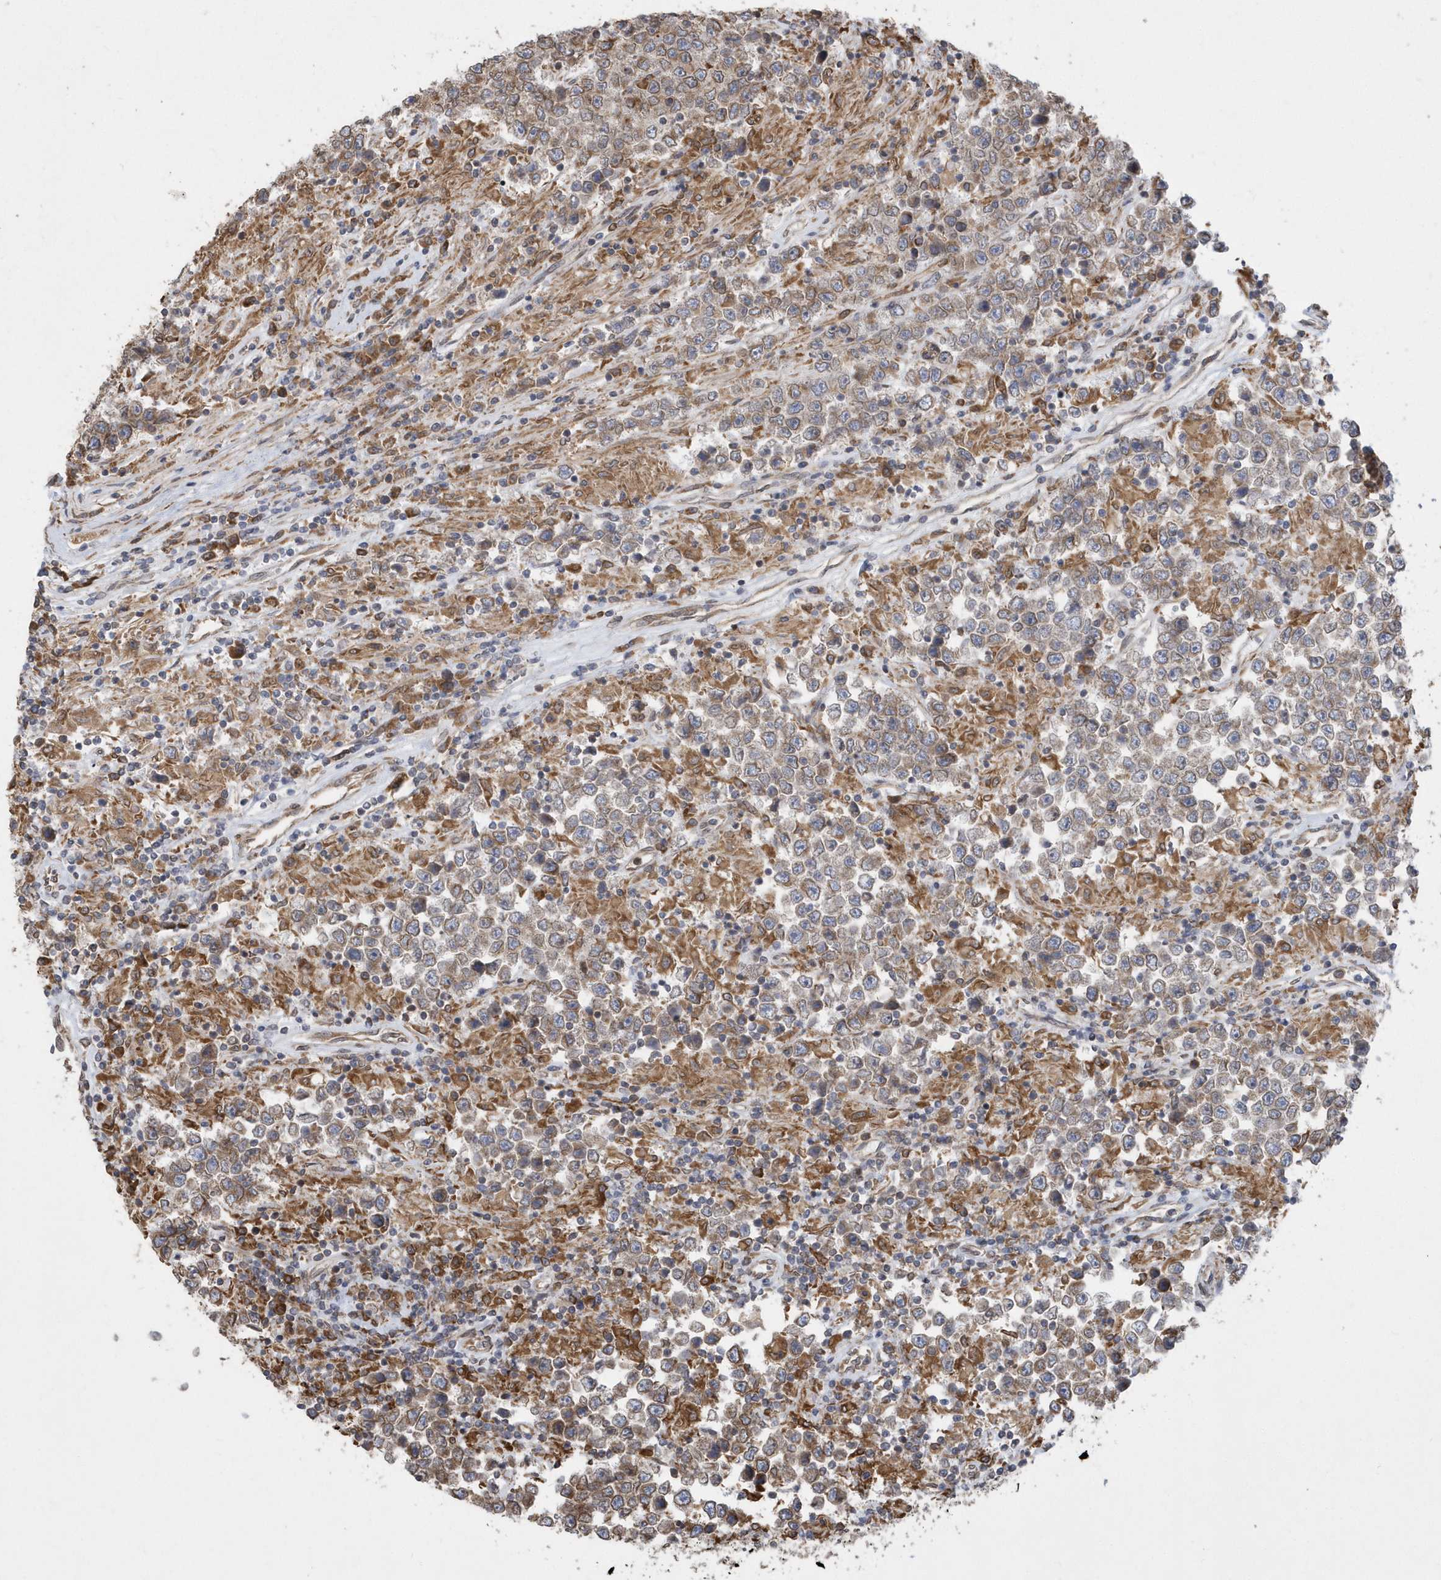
{"staining": {"intensity": "moderate", "quantity": ">75%", "location": "cytoplasmic/membranous"}, "tissue": "testis cancer", "cell_type": "Tumor cells", "image_type": "cancer", "snomed": [{"axis": "morphology", "description": "Normal tissue, NOS"}, {"axis": "morphology", "description": "Urothelial carcinoma, High grade"}, {"axis": "morphology", "description": "Seminoma, NOS"}, {"axis": "morphology", "description": "Carcinoma, Embryonal, NOS"}, {"axis": "topography", "description": "Urinary bladder"}, {"axis": "topography", "description": "Testis"}], "caption": "Immunohistochemical staining of testis embryonal carcinoma reveals medium levels of moderate cytoplasmic/membranous protein staining in approximately >75% of tumor cells. (DAB IHC with brightfield microscopy, high magnification).", "gene": "VAMP7", "patient": {"sex": "male", "age": 41}}